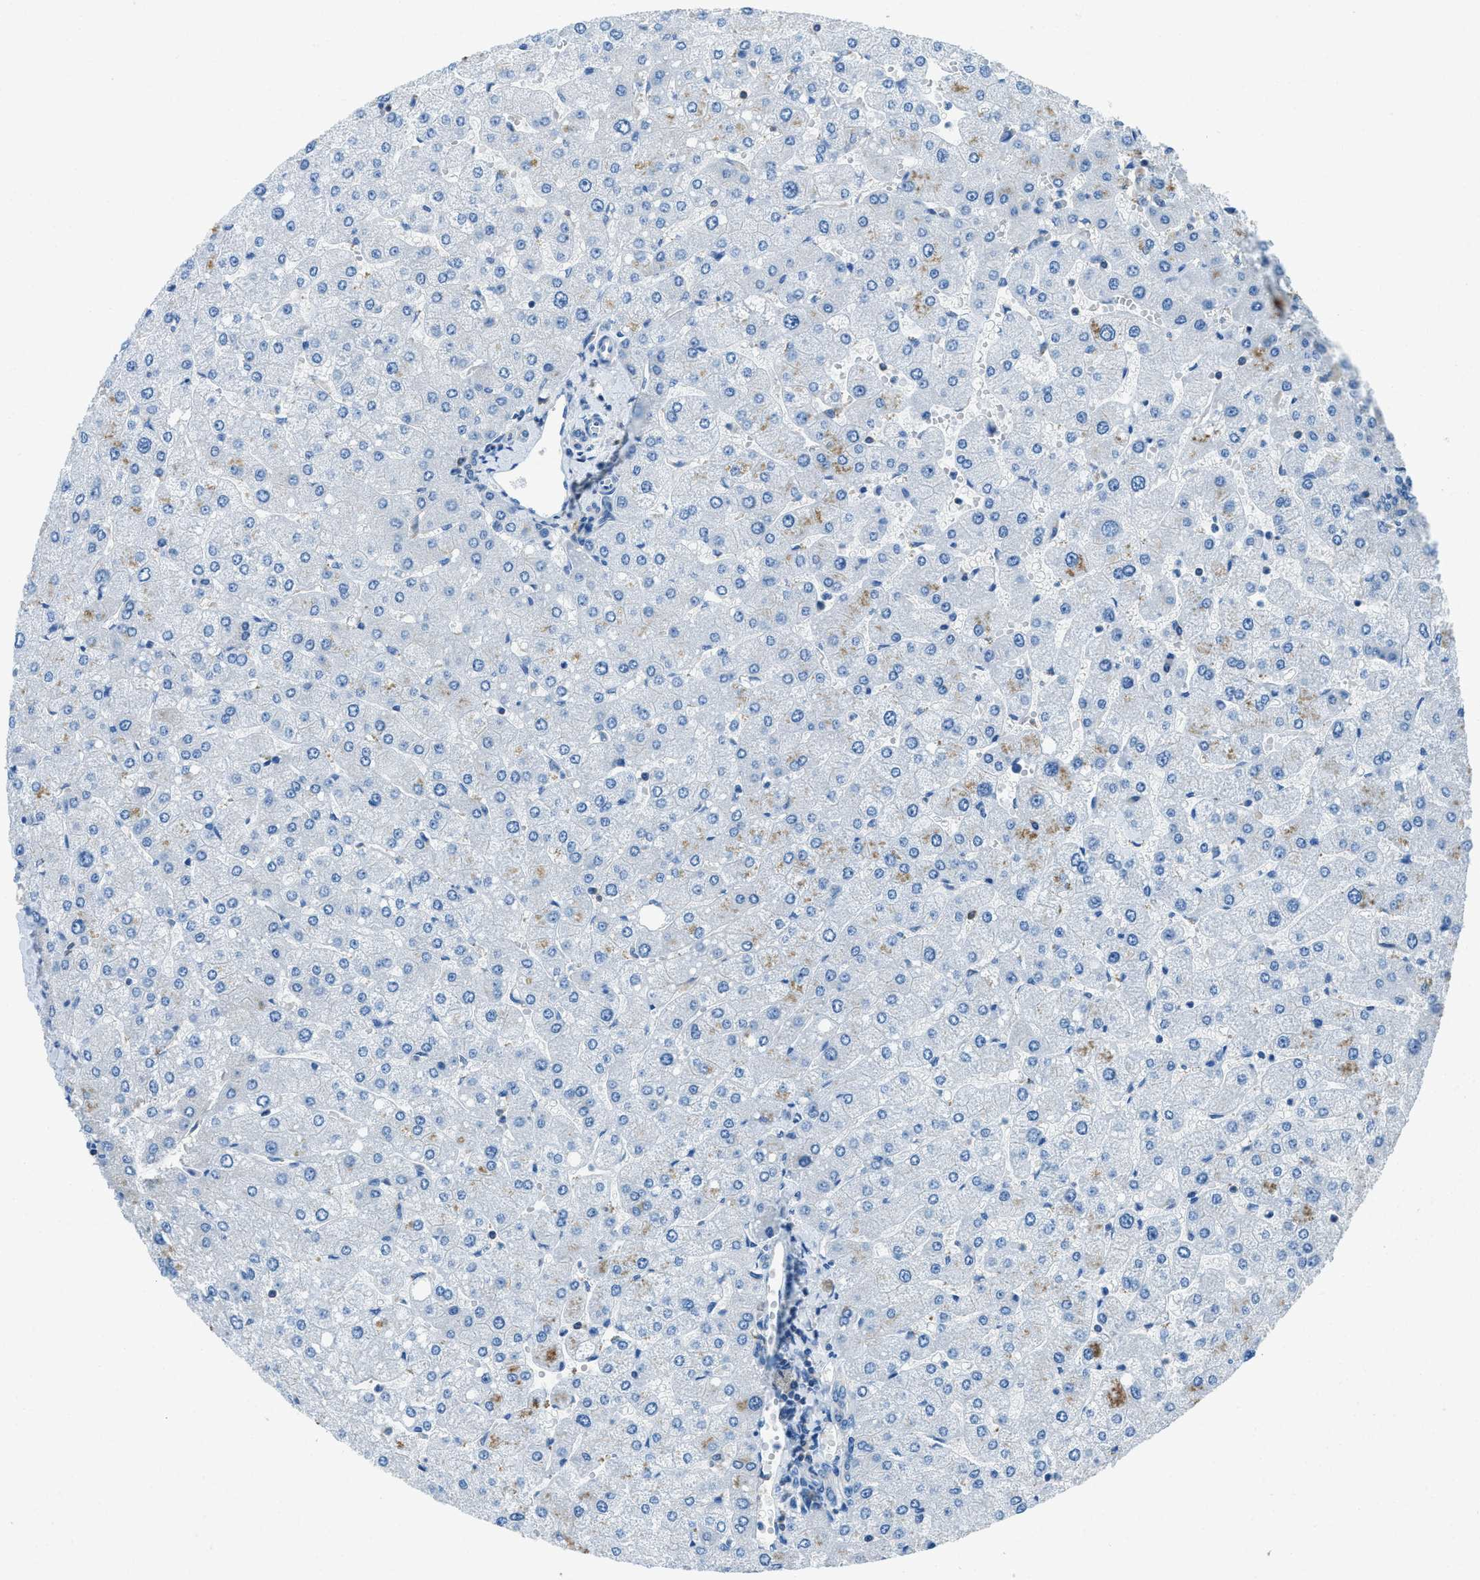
{"staining": {"intensity": "weak", "quantity": "25%-75%", "location": "cytoplasmic/membranous"}, "tissue": "liver", "cell_type": "Cholangiocytes", "image_type": "normal", "snomed": [{"axis": "morphology", "description": "Normal tissue, NOS"}, {"axis": "topography", "description": "Liver"}], "caption": "This histopathology image shows immunohistochemistry staining of benign liver, with low weak cytoplasmic/membranous expression in about 25%-75% of cholangiocytes.", "gene": "SARS1", "patient": {"sex": "male", "age": 55}}